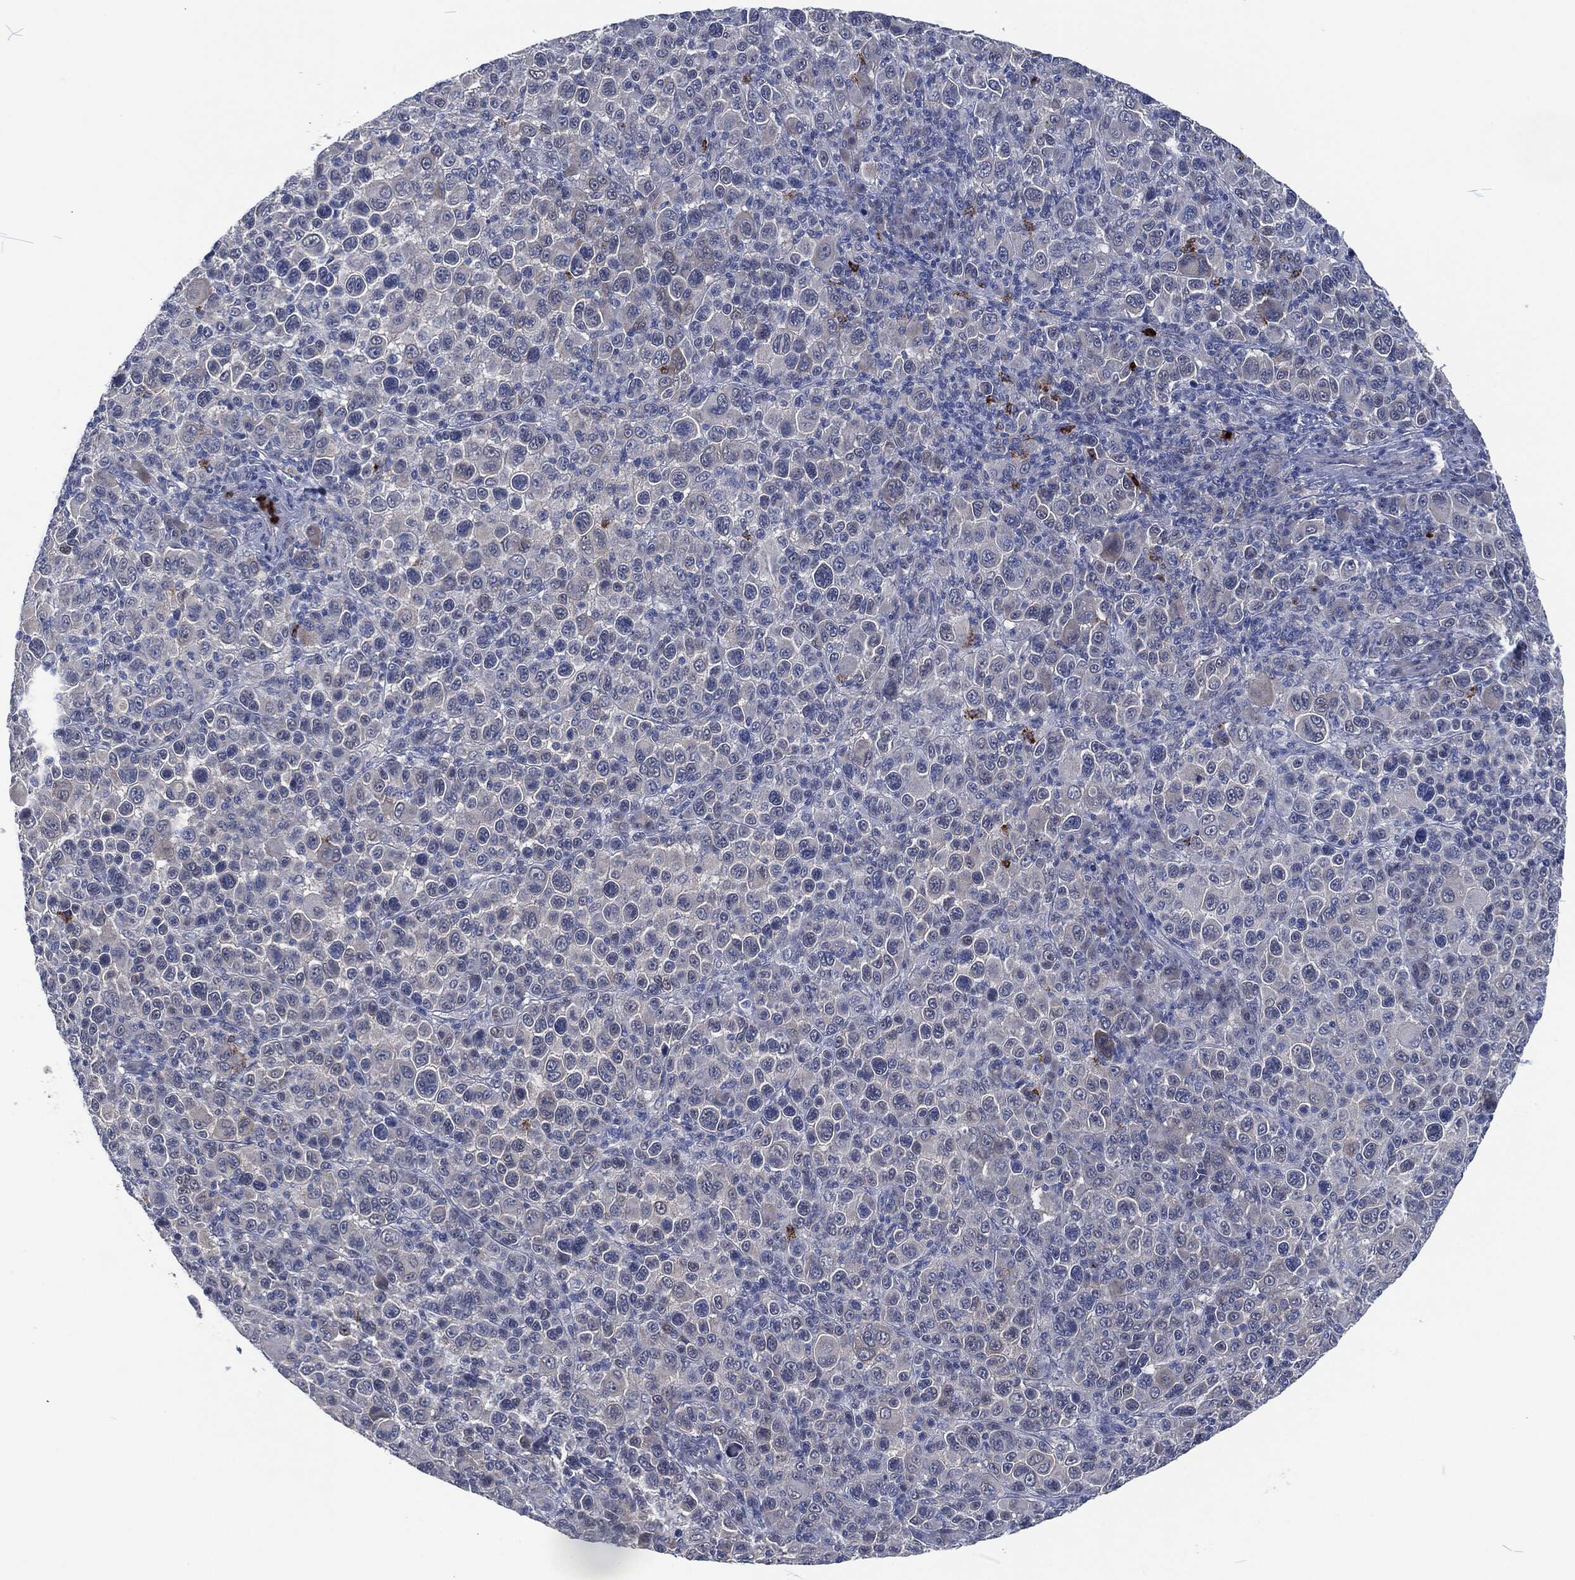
{"staining": {"intensity": "negative", "quantity": "none", "location": "none"}, "tissue": "melanoma", "cell_type": "Tumor cells", "image_type": "cancer", "snomed": [{"axis": "morphology", "description": "Malignant melanoma, NOS"}, {"axis": "topography", "description": "Skin"}], "caption": "Tumor cells show no significant expression in melanoma. Nuclei are stained in blue.", "gene": "MPO", "patient": {"sex": "female", "age": 57}}